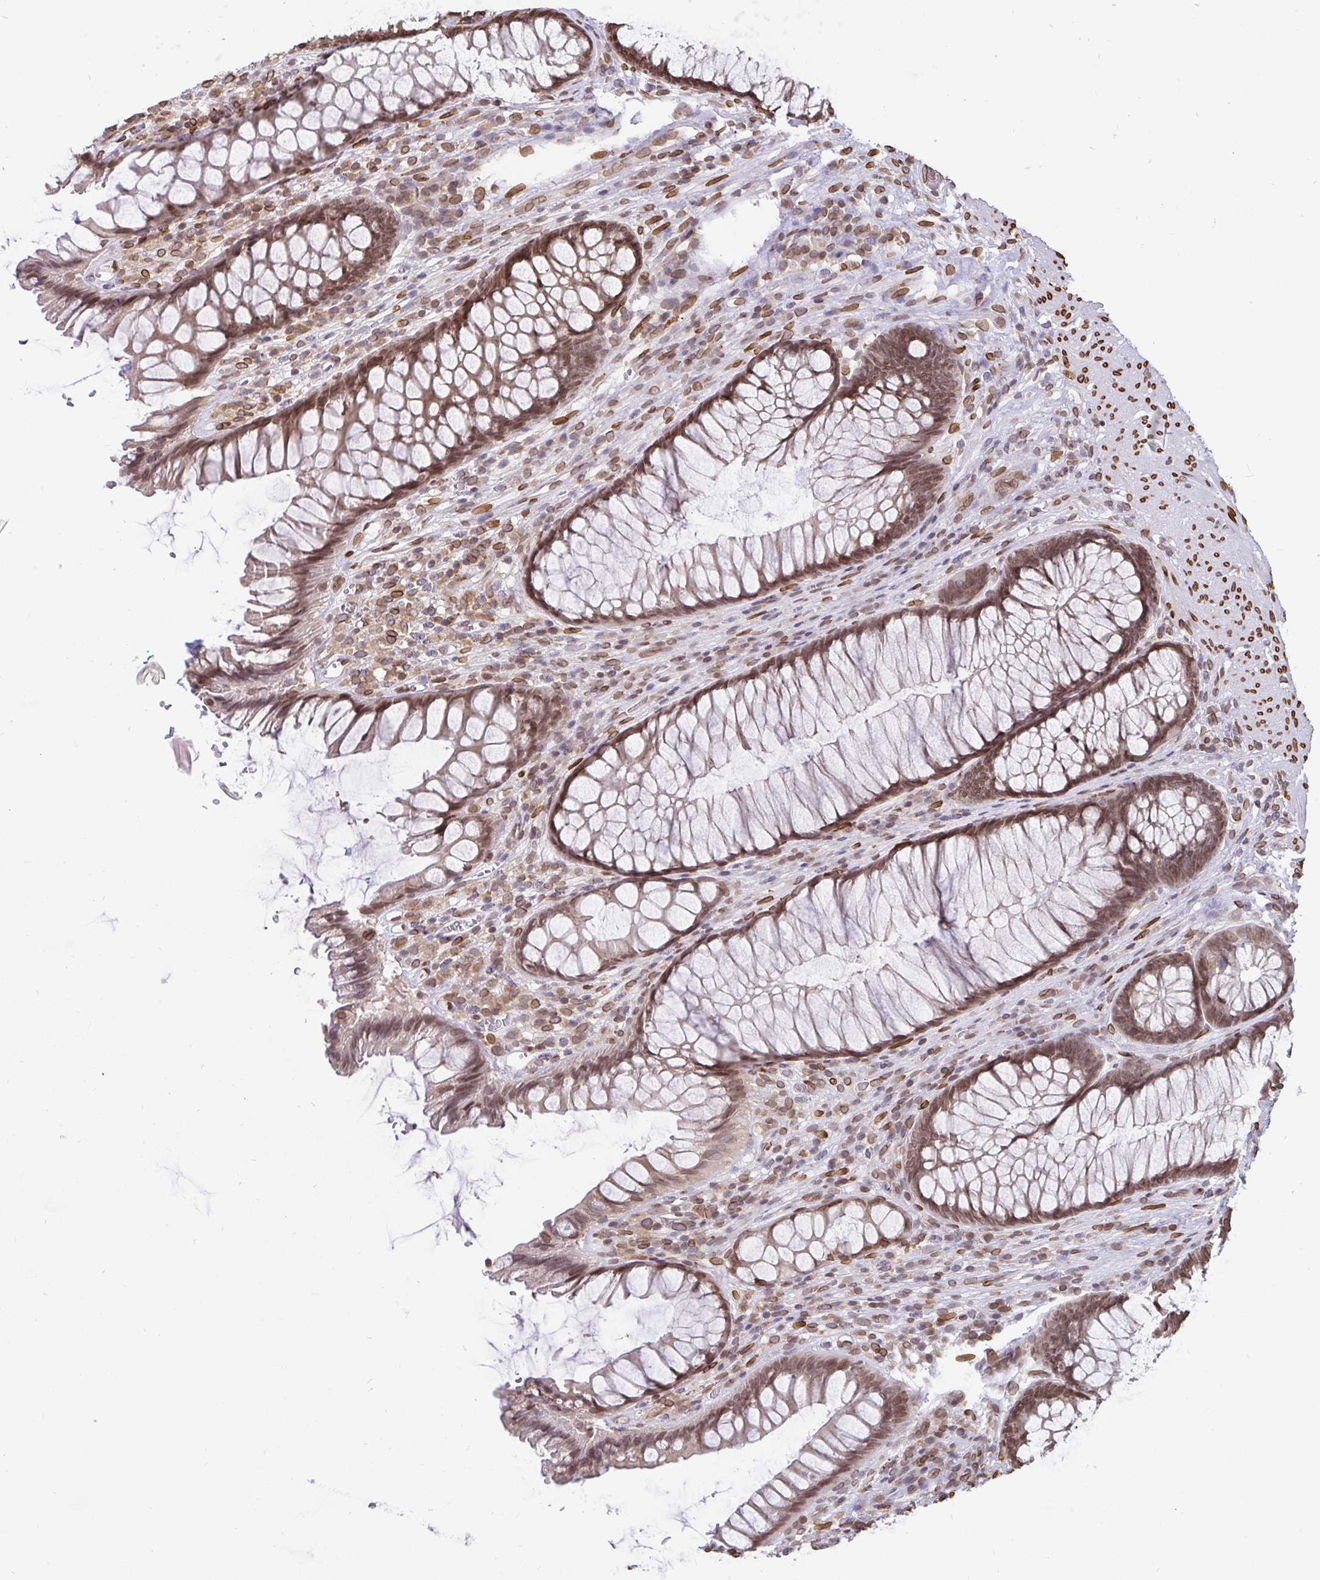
{"staining": {"intensity": "moderate", "quantity": ">75%", "location": "cytoplasmic/membranous,nuclear"}, "tissue": "rectum", "cell_type": "Glandular cells", "image_type": "normal", "snomed": [{"axis": "morphology", "description": "Normal tissue, NOS"}, {"axis": "topography", "description": "Rectum"}], "caption": "Rectum stained with immunohistochemistry (IHC) displays moderate cytoplasmic/membranous,nuclear staining in about >75% of glandular cells. The protein of interest is stained brown, and the nuclei are stained in blue (DAB IHC with brightfield microscopy, high magnification).", "gene": "EMD", "patient": {"sex": "male", "age": 53}}